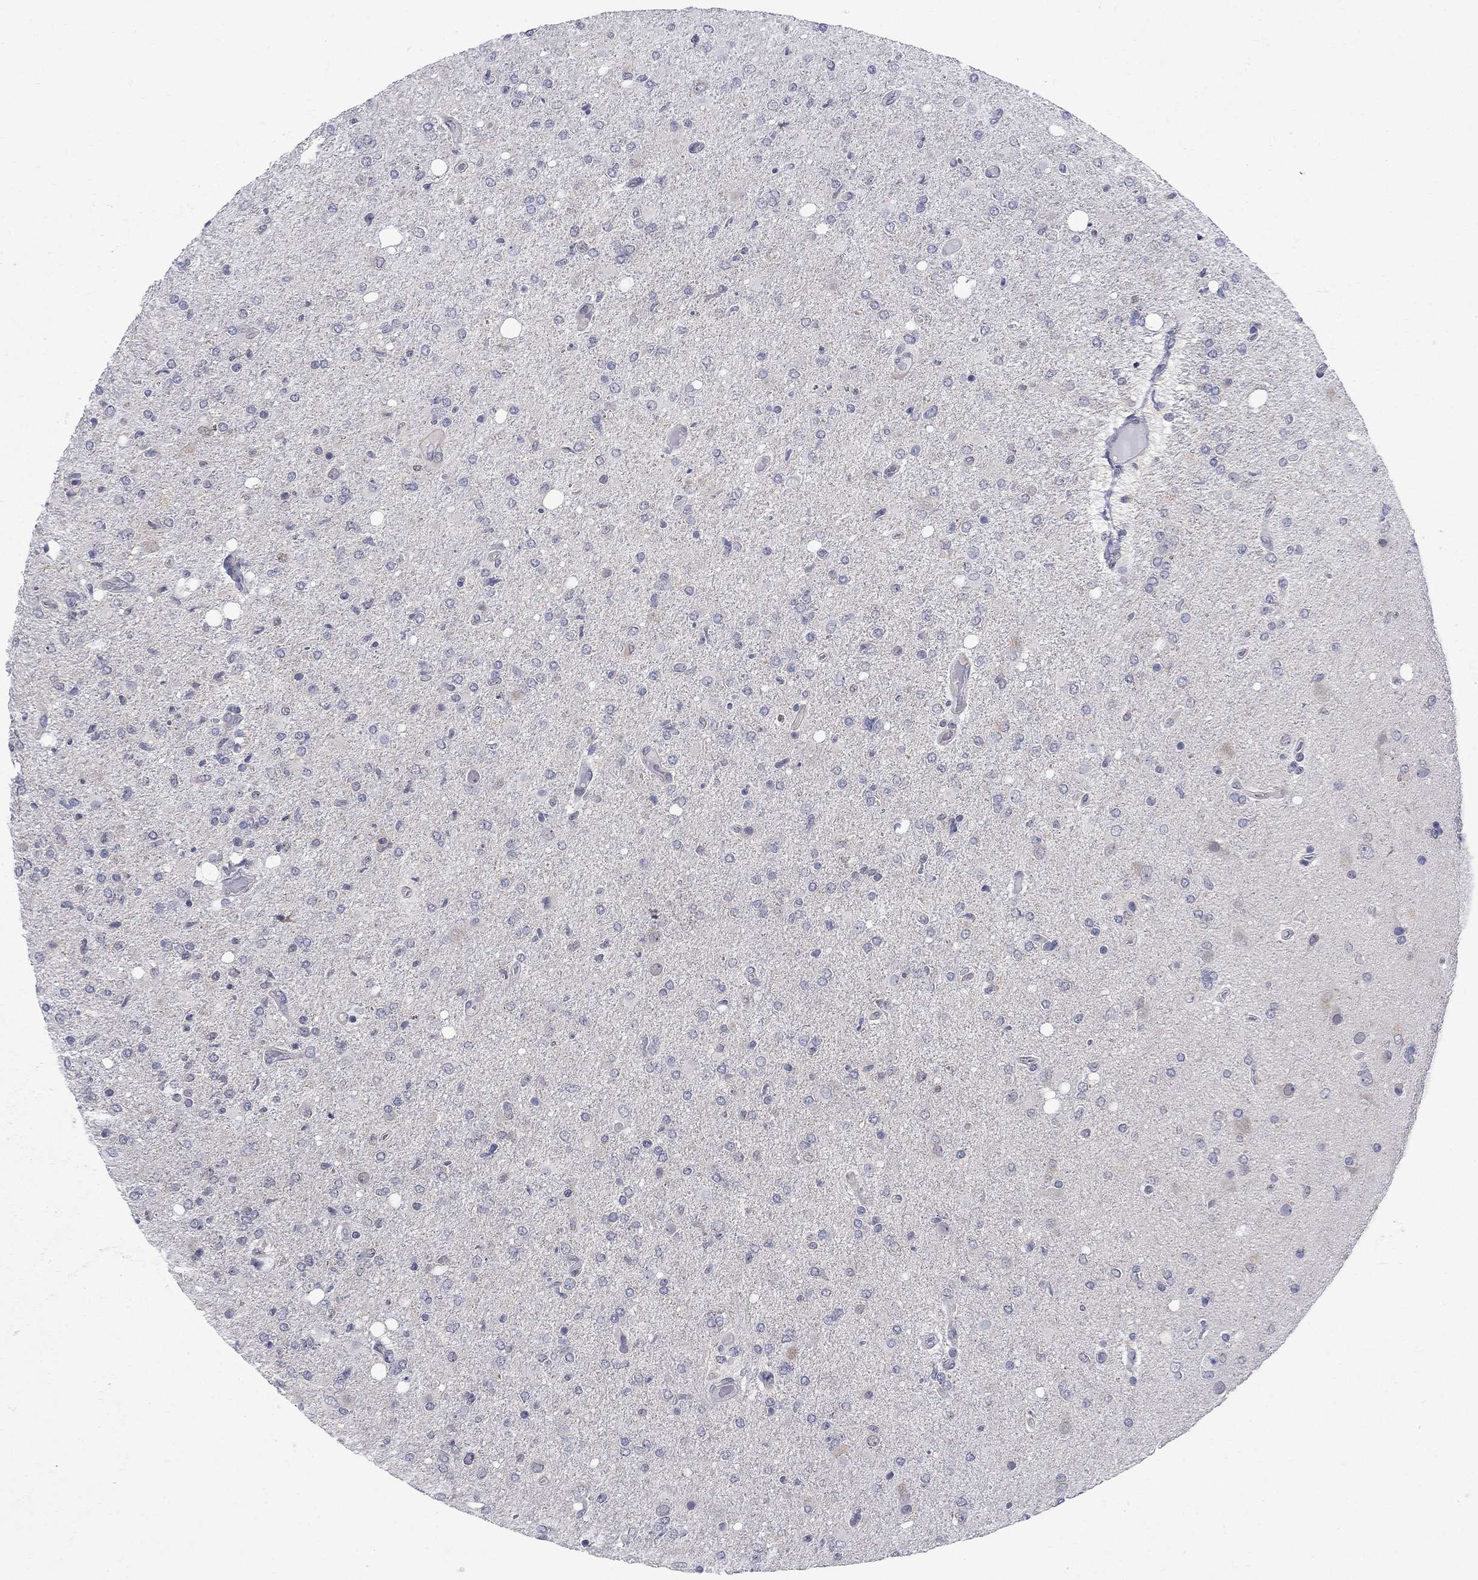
{"staining": {"intensity": "negative", "quantity": "none", "location": "none"}, "tissue": "glioma", "cell_type": "Tumor cells", "image_type": "cancer", "snomed": [{"axis": "morphology", "description": "Glioma, malignant, High grade"}, {"axis": "topography", "description": "Cerebral cortex"}], "caption": "Malignant high-grade glioma was stained to show a protein in brown. There is no significant staining in tumor cells. Brightfield microscopy of immunohistochemistry stained with DAB (3,3'-diaminobenzidine) (brown) and hematoxylin (blue), captured at high magnification.", "gene": "GALNT8", "patient": {"sex": "male", "age": 70}}